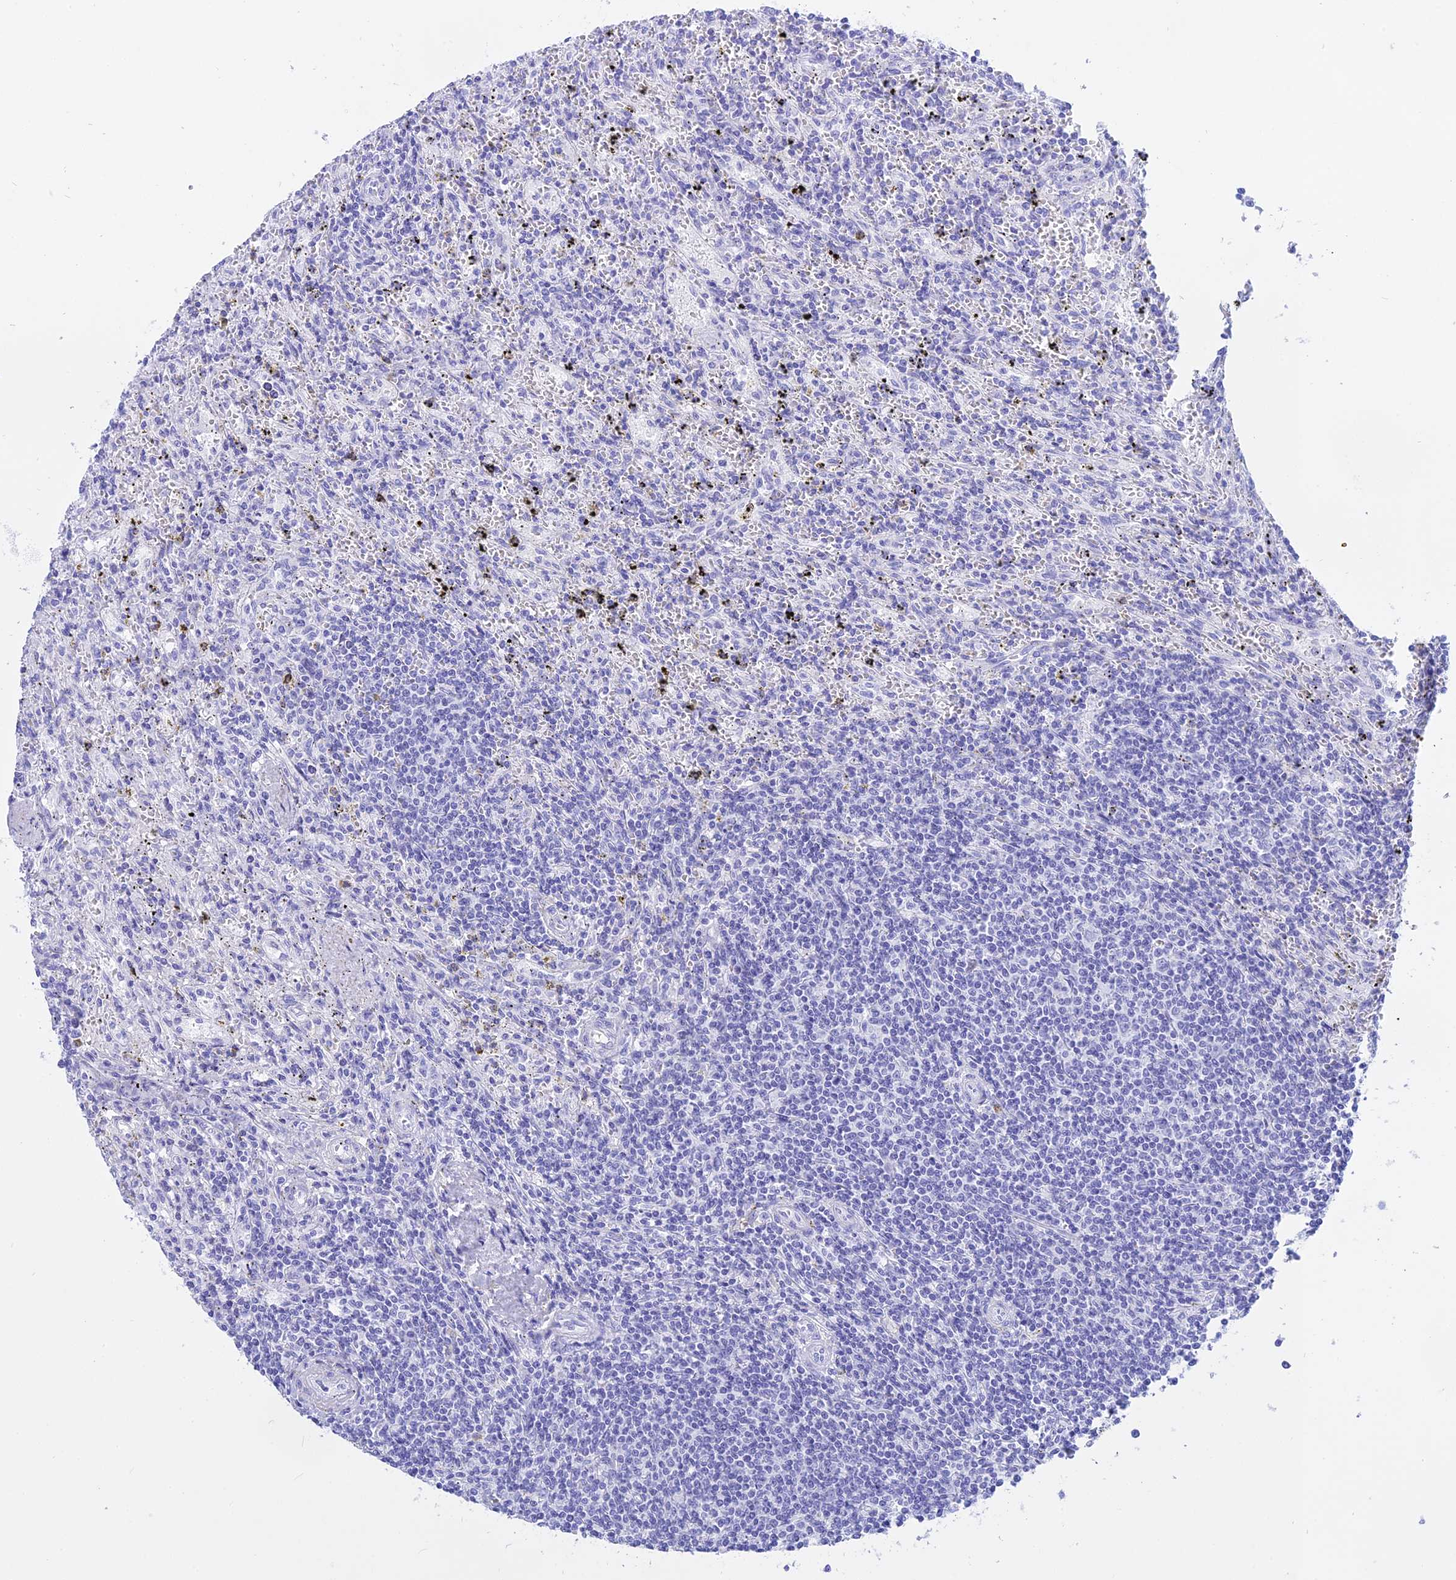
{"staining": {"intensity": "negative", "quantity": "none", "location": "none"}, "tissue": "lymphoma", "cell_type": "Tumor cells", "image_type": "cancer", "snomed": [{"axis": "morphology", "description": "Malignant lymphoma, non-Hodgkin's type, Low grade"}, {"axis": "topography", "description": "Spleen"}], "caption": "DAB immunohistochemical staining of human low-grade malignant lymphoma, non-Hodgkin's type exhibits no significant positivity in tumor cells.", "gene": "ISCA1", "patient": {"sex": "male", "age": 76}}